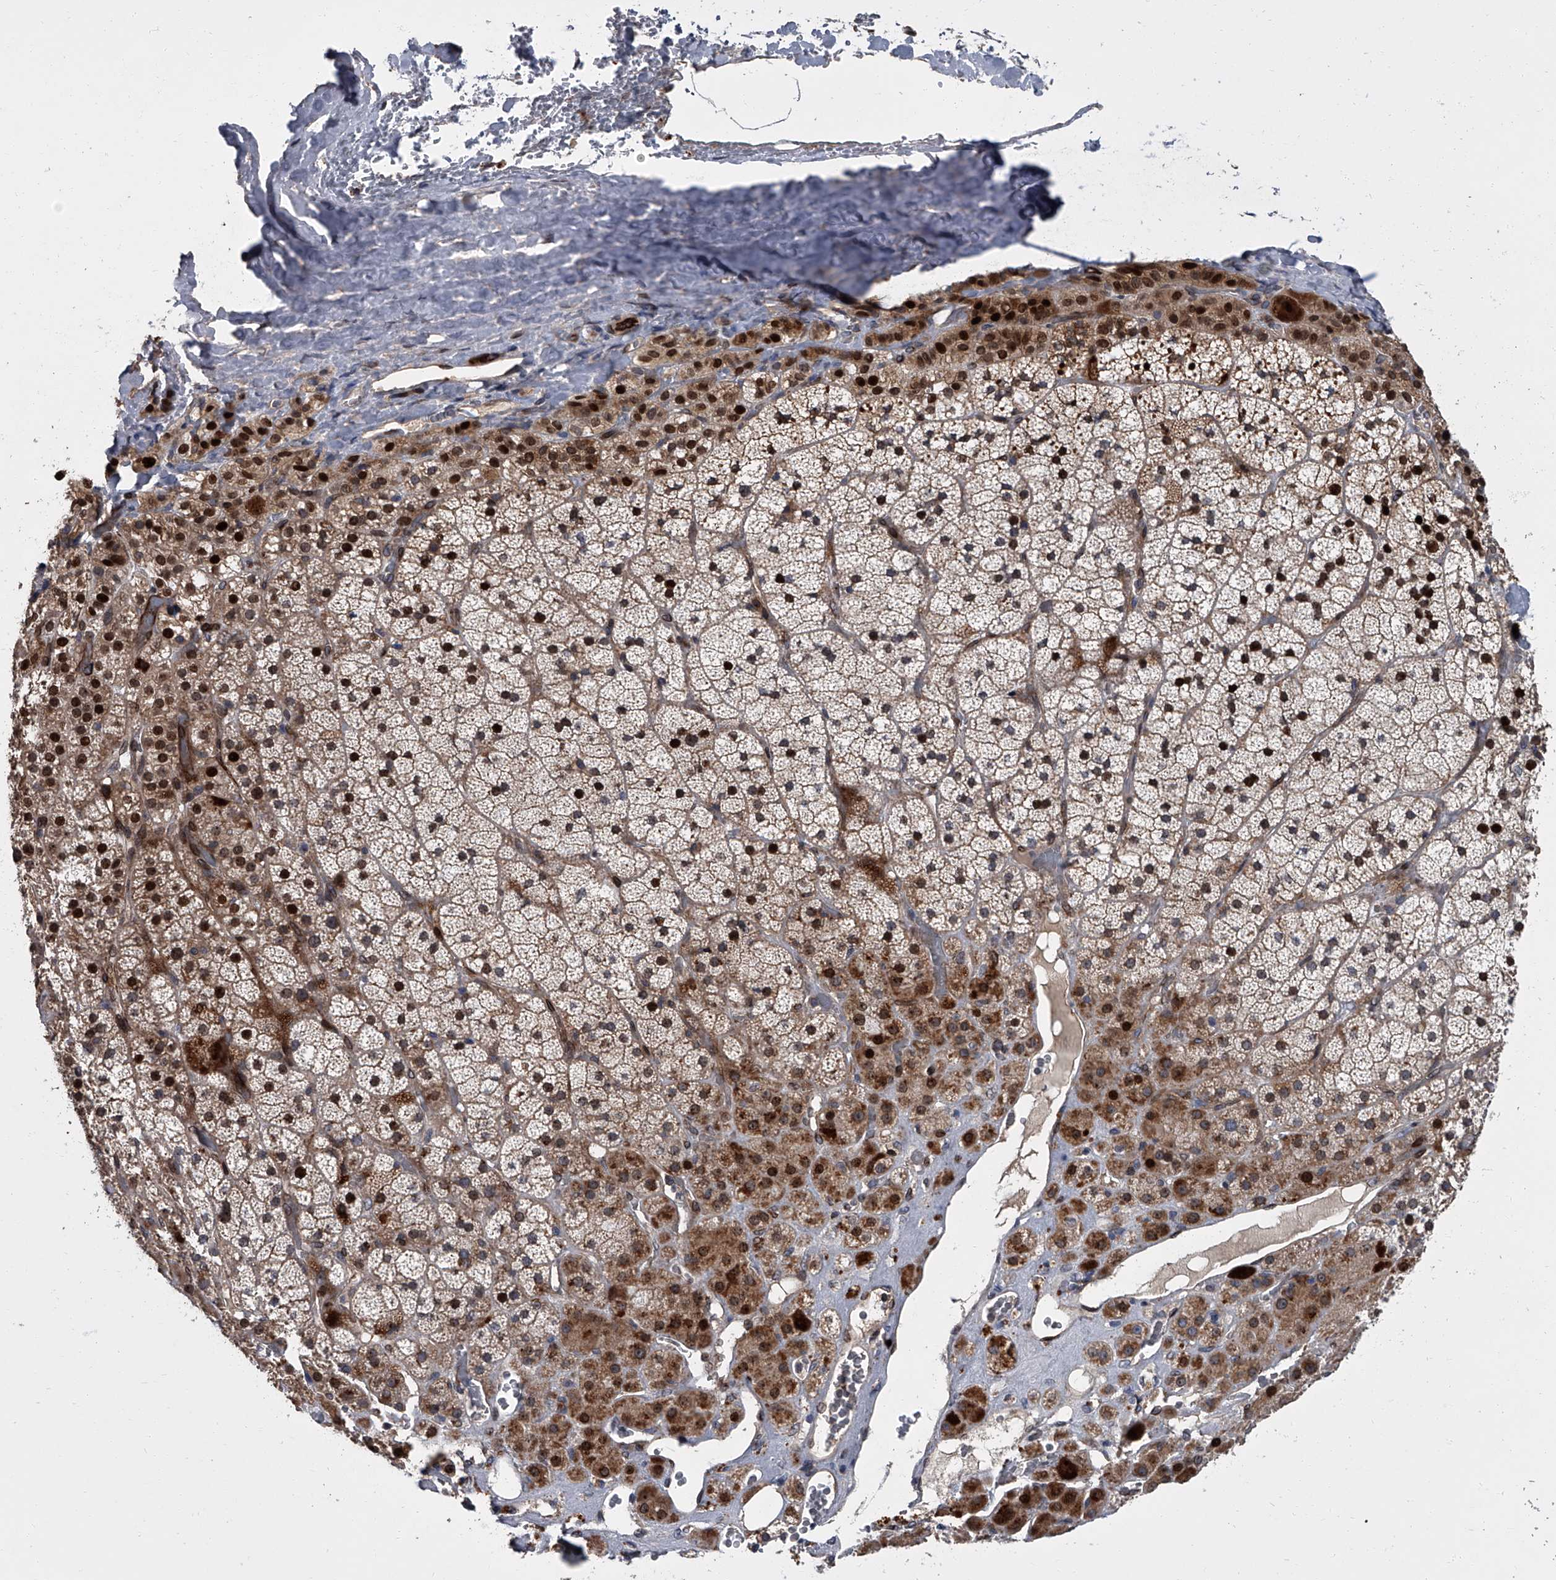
{"staining": {"intensity": "strong", "quantity": ">75%", "location": "cytoplasmic/membranous,nuclear"}, "tissue": "adrenal gland", "cell_type": "Glandular cells", "image_type": "normal", "snomed": [{"axis": "morphology", "description": "Normal tissue, NOS"}, {"axis": "topography", "description": "Adrenal gland"}], "caption": "Strong cytoplasmic/membranous,nuclear protein positivity is appreciated in about >75% of glandular cells in adrenal gland.", "gene": "LRRC8C", "patient": {"sex": "male", "age": 57}}